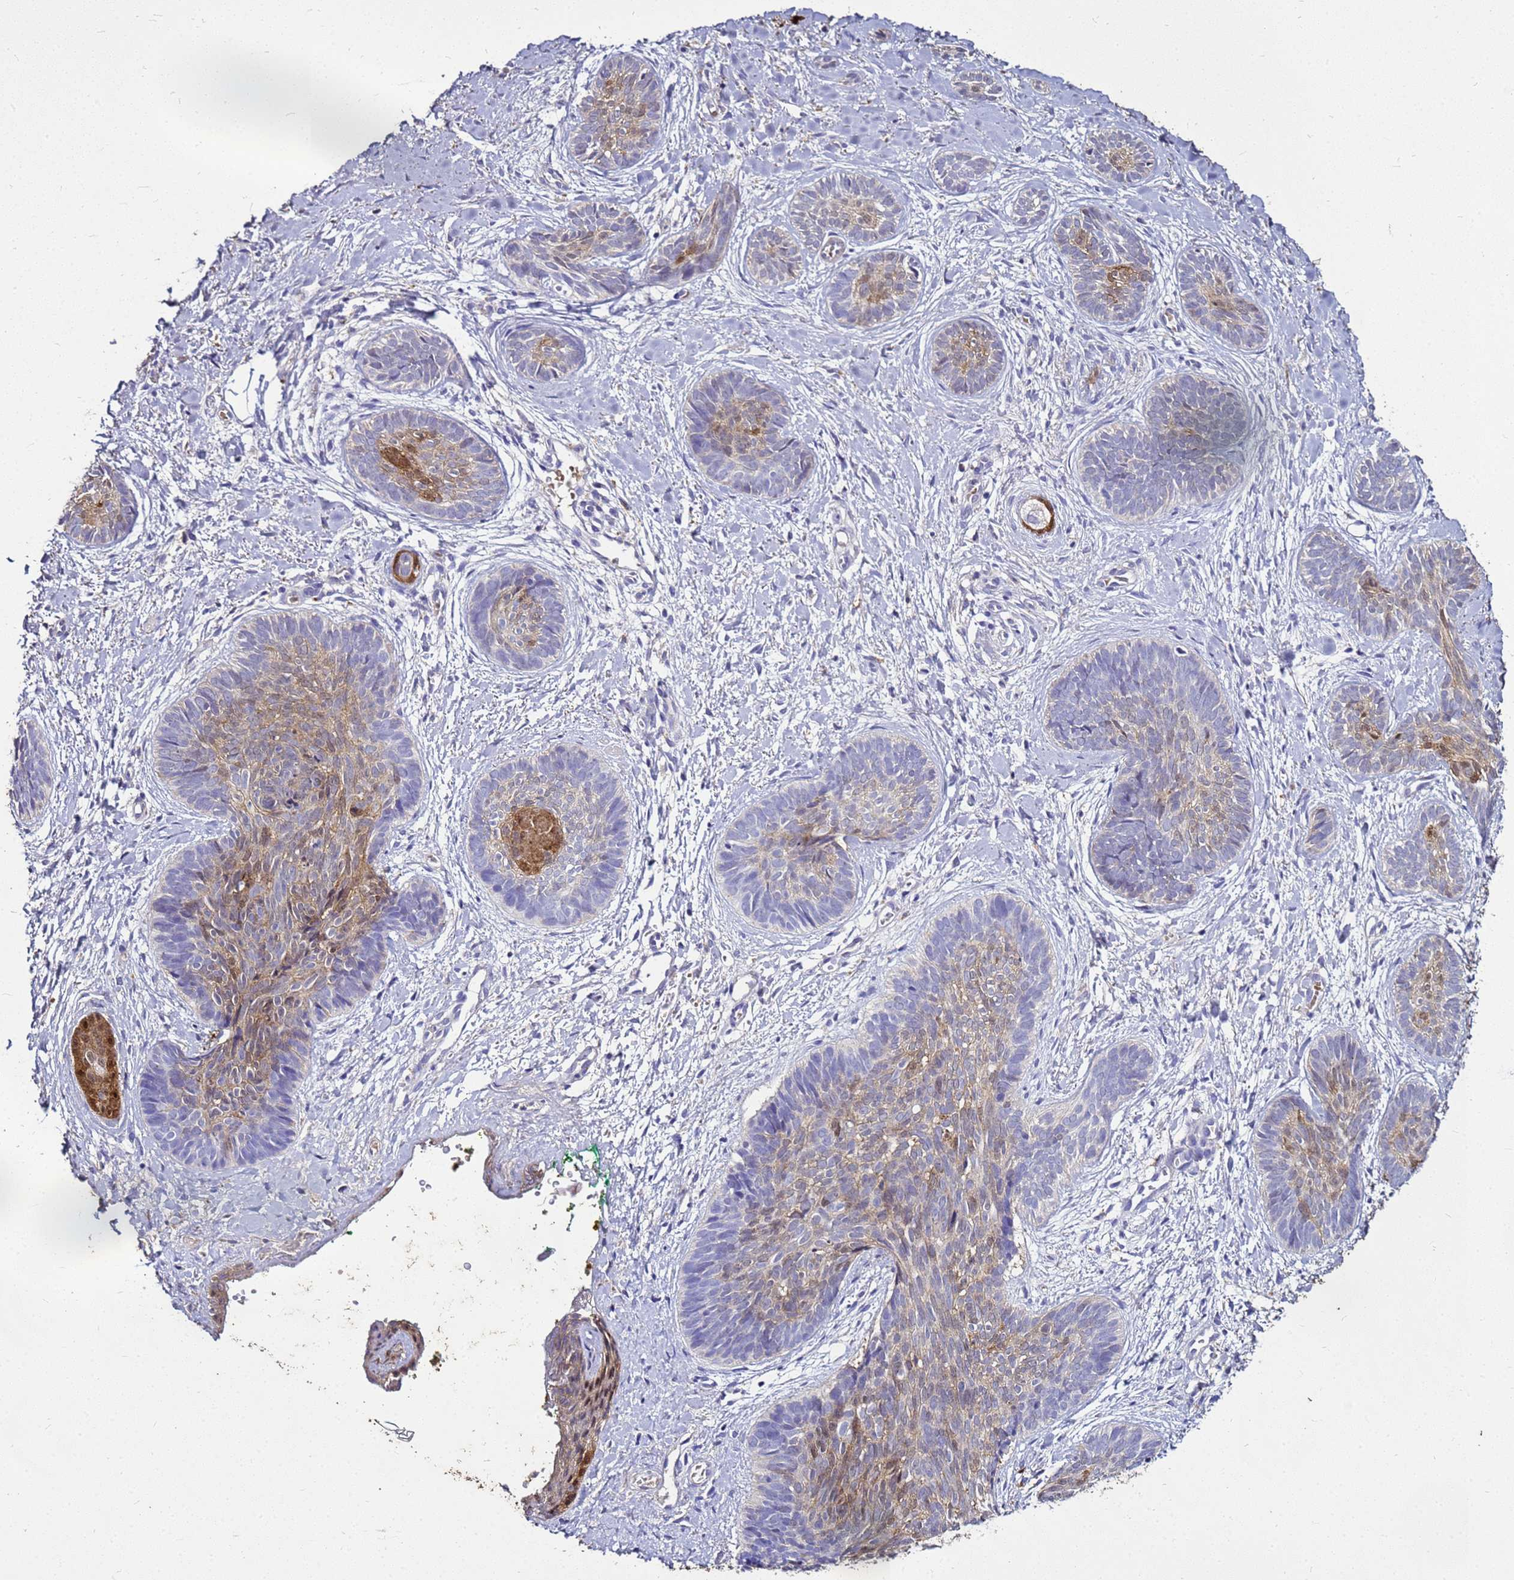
{"staining": {"intensity": "moderate", "quantity": "<25%", "location": "cytoplasmic/membranous"}, "tissue": "skin cancer", "cell_type": "Tumor cells", "image_type": "cancer", "snomed": [{"axis": "morphology", "description": "Basal cell carcinoma"}, {"axis": "topography", "description": "Skin"}], "caption": "The immunohistochemical stain labels moderate cytoplasmic/membranous staining in tumor cells of skin basal cell carcinoma tissue.", "gene": "S100A2", "patient": {"sex": "female", "age": 81}}